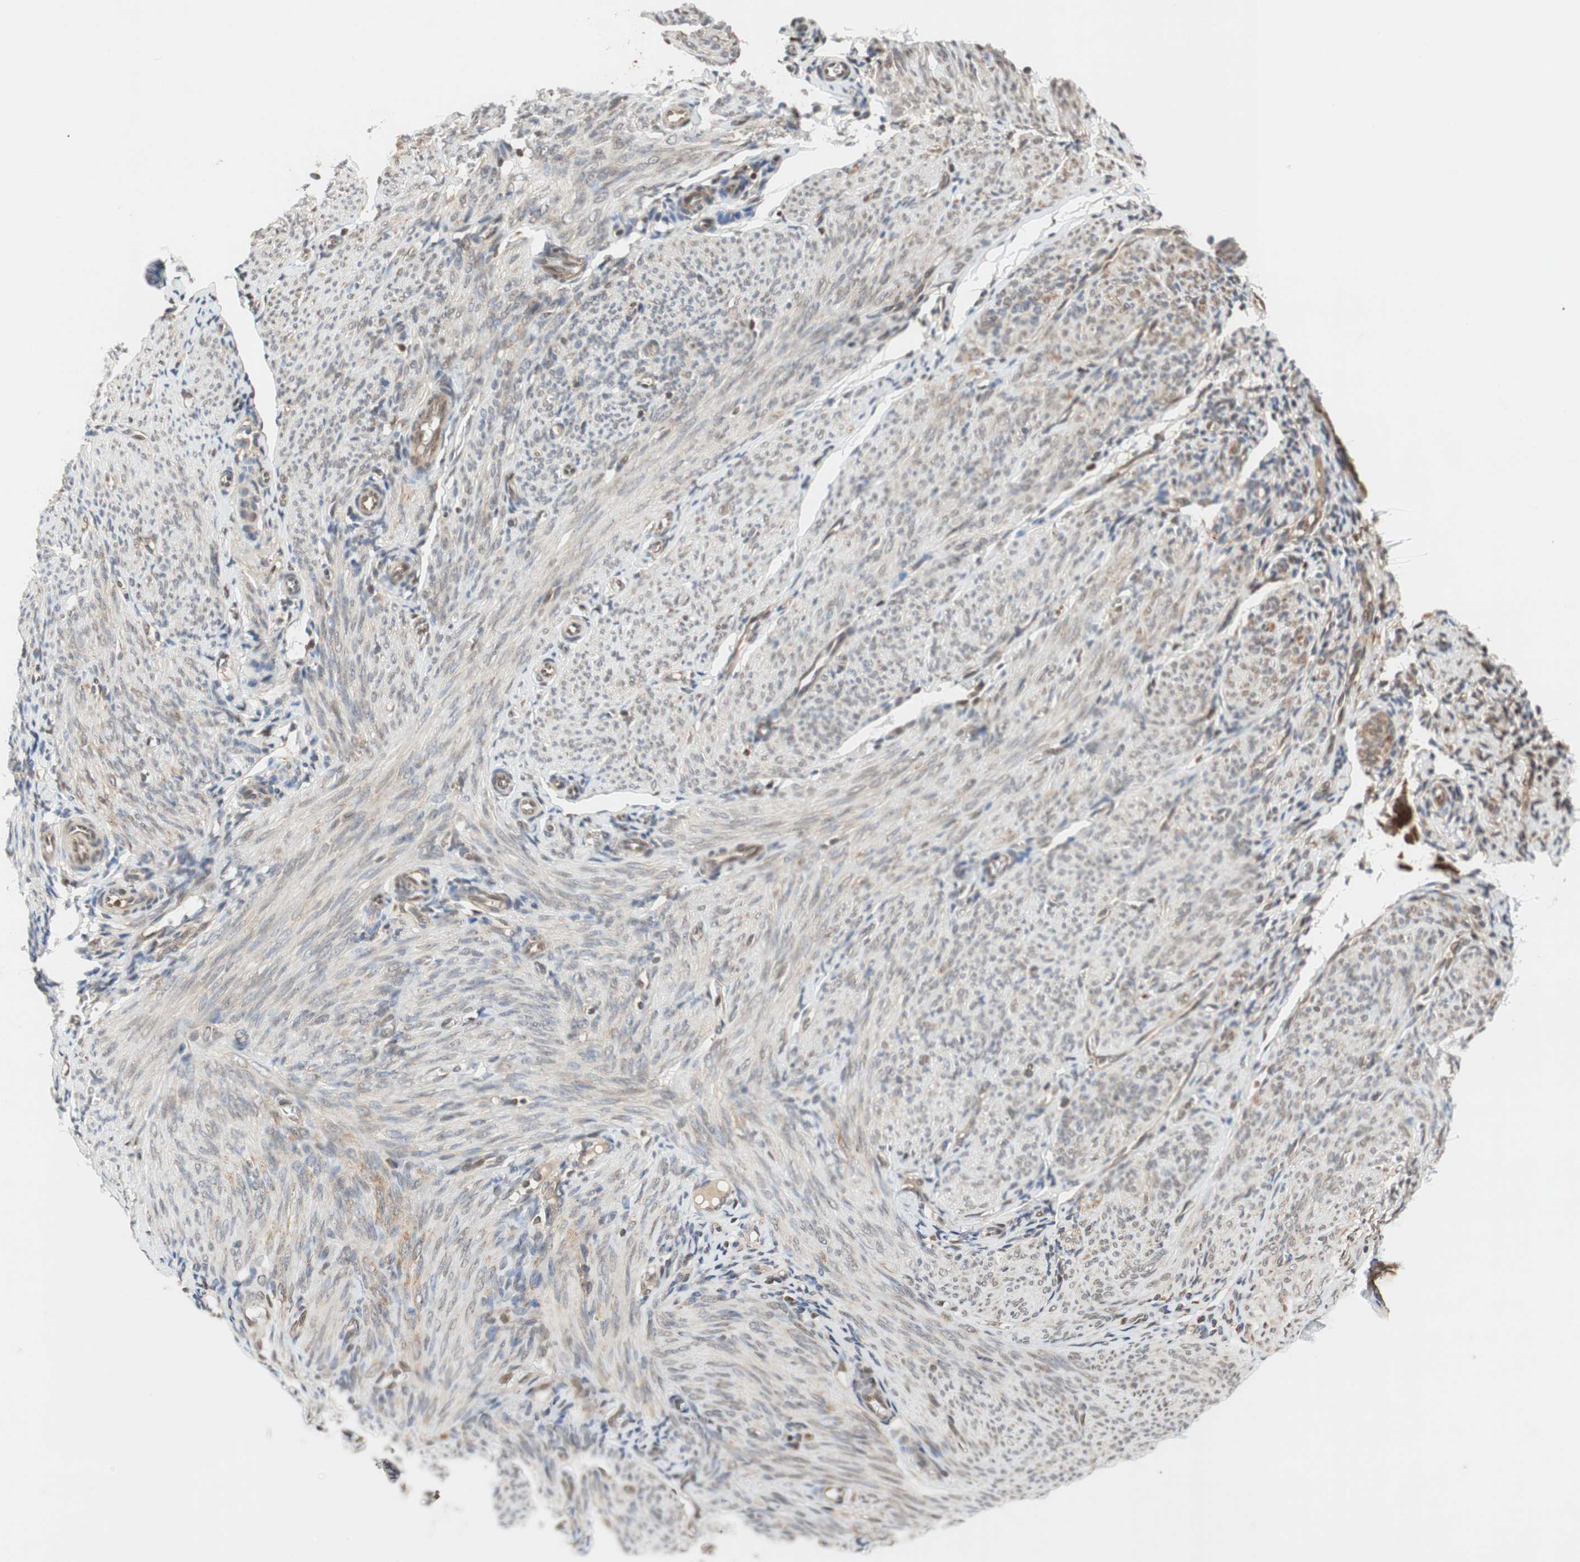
{"staining": {"intensity": "negative", "quantity": "none", "location": "none"}, "tissue": "endometrium", "cell_type": "Cells in endometrial stroma", "image_type": "normal", "snomed": [{"axis": "morphology", "description": "Normal tissue, NOS"}, {"axis": "topography", "description": "Endometrium"}], "caption": "High magnification brightfield microscopy of normal endometrium stained with DAB (brown) and counterstained with hematoxylin (blue): cells in endometrial stroma show no significant positivity. (Stains: DAB IHC with hematoxylin counter stain, Microscopy: brightfield microscopy at high magnification).", "gene": "AUP1", "patient": {"sex": "female", "age": 61}}